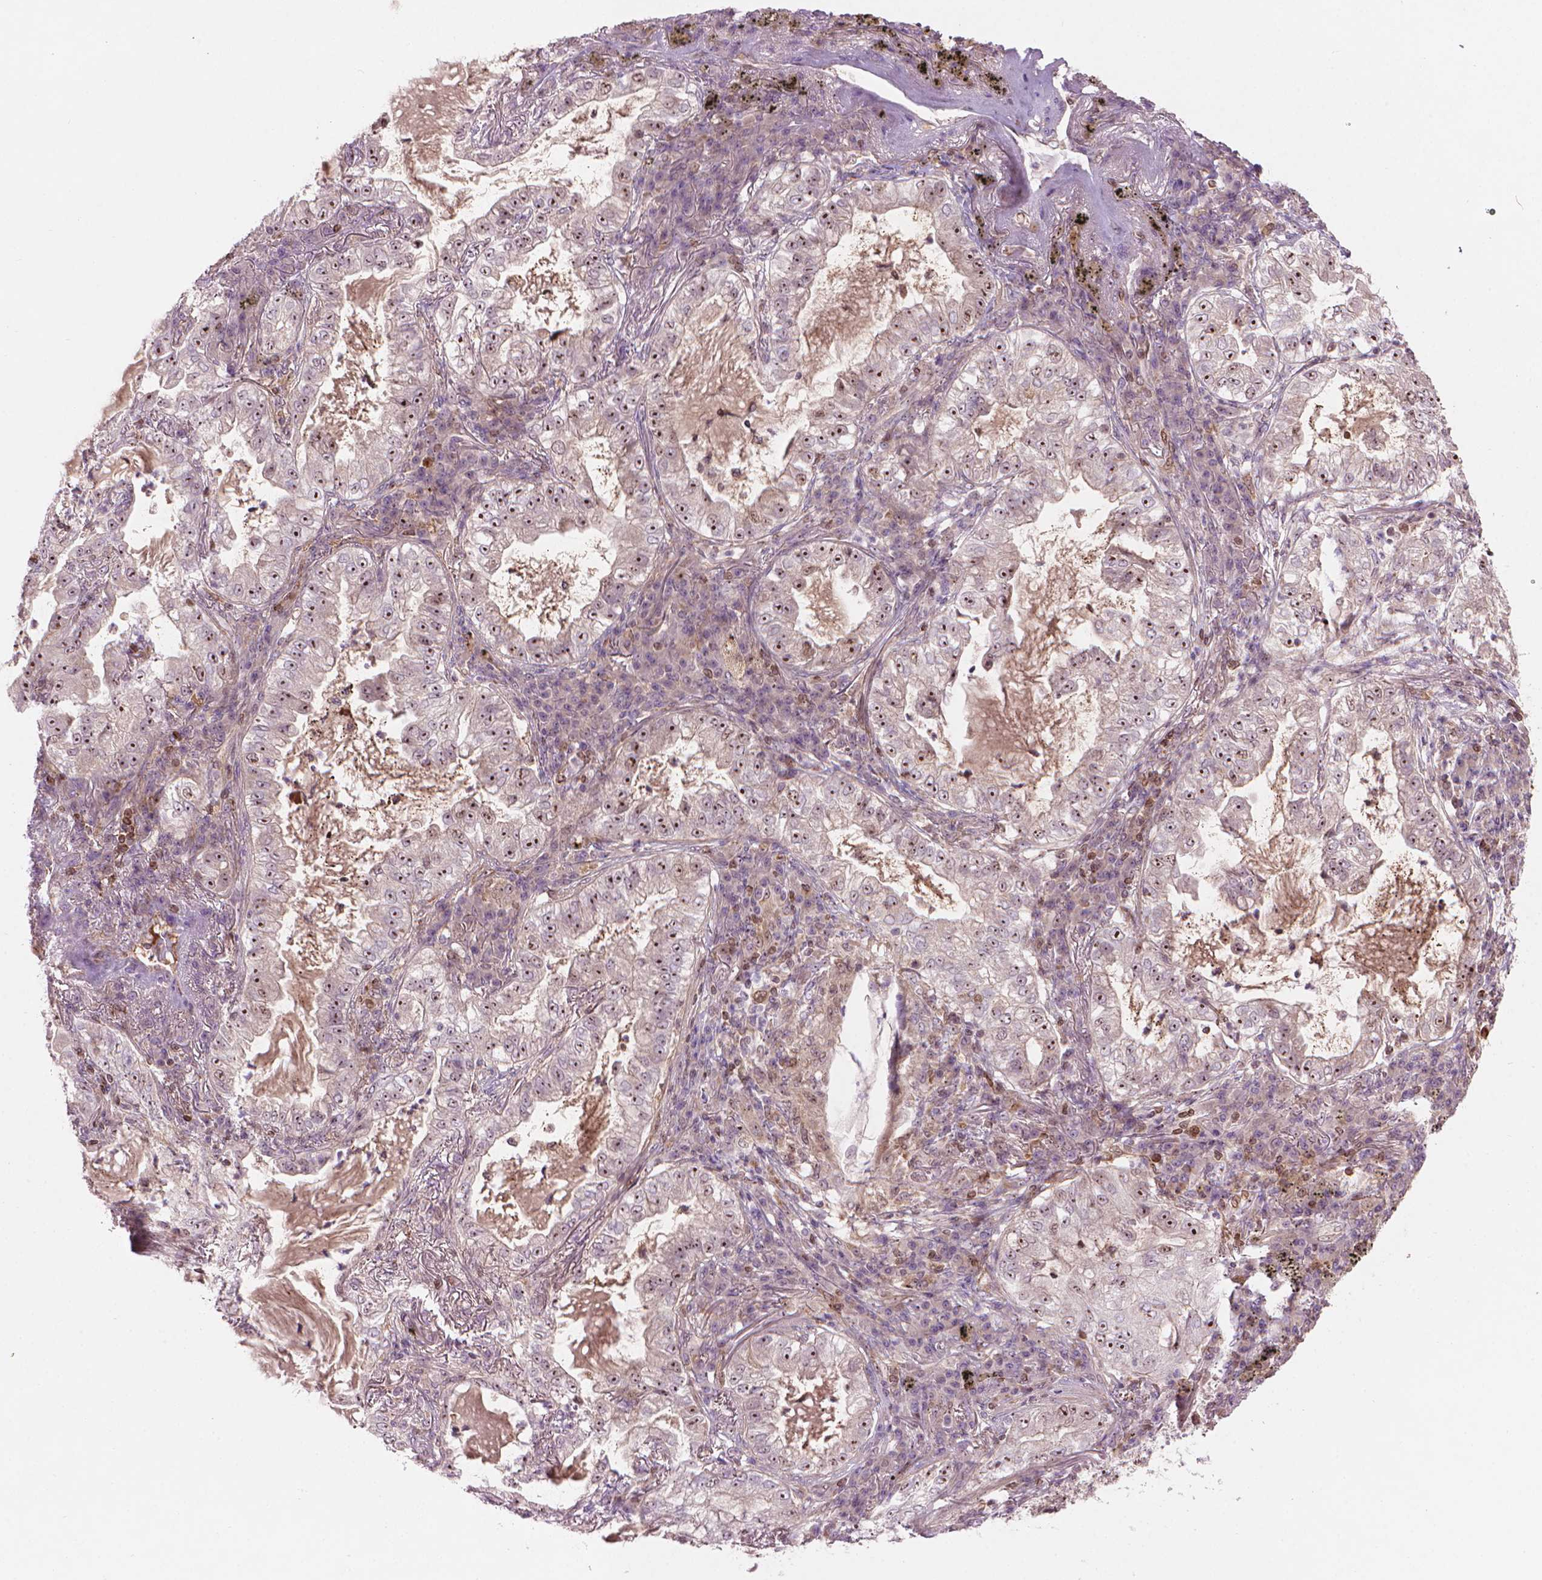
{"staining": {"intensity": "moderate", "quantity": ">75%", "location": "nuclear"}, "tissue": "lung cancer", "cell_type": "Tumor cells", "image_type": "cancer", "snomed": [{"axis": "morphology", "description": "Adenocarcinoma, NOS"}, {"axis": "topography", "description": "Lung"}], "caption": "A medium amount of moderate nuclear positivity is appreciated in approximately >75% of tumor cells in lung cancer (adenocarcinoma) tissue.", "gene": "SMC2", "patient": {"sex": "female", "age": 73}}